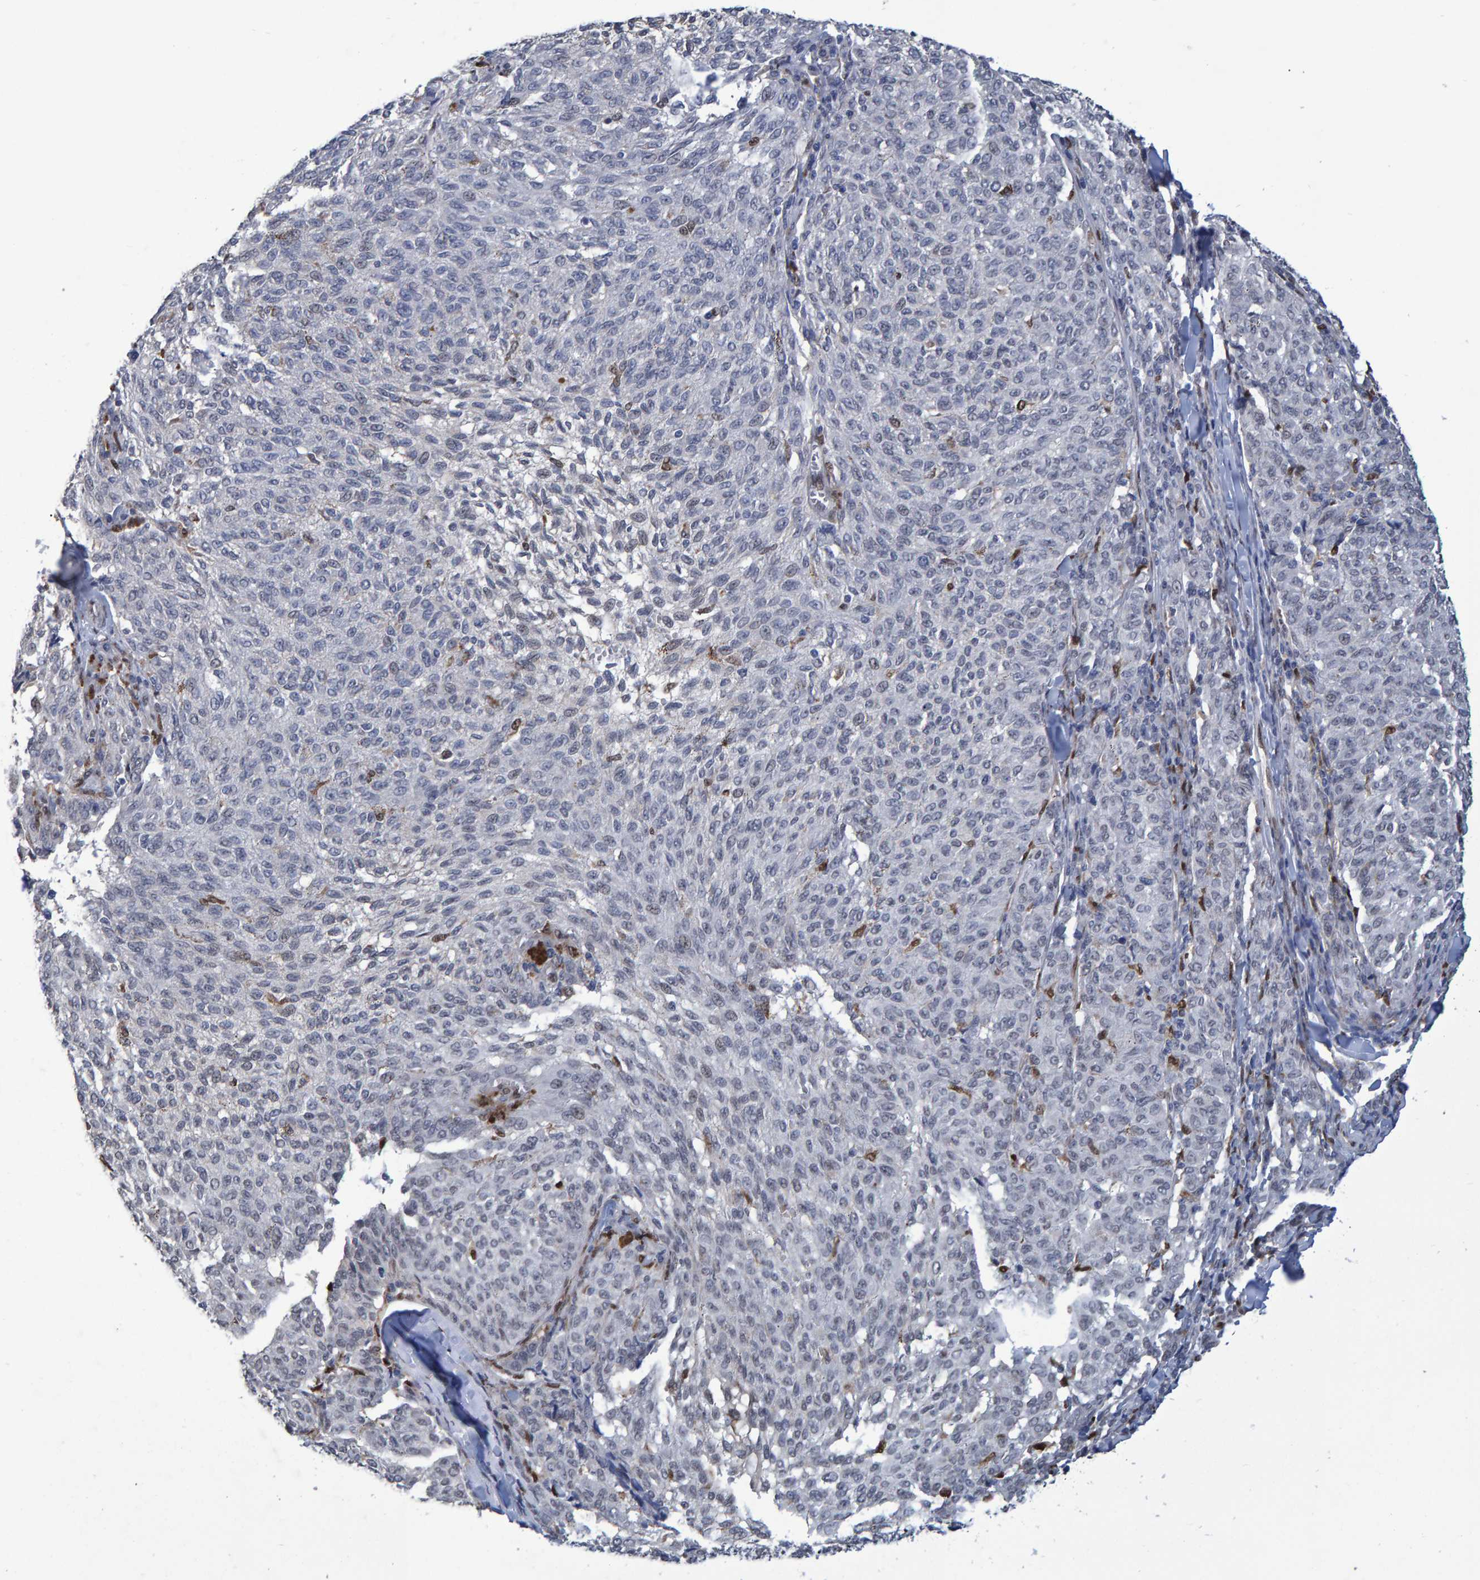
{"staining": {"intensity": "negative", "quantity": "none", "location": "none"}, "tissue": "melanoma", "cell_type": "Tumor cells", "image_type": "cancer", "snomed": [{"axis": "morphology", "description": "Malignant melanoma, NOS"}, {"axis": "topography", "description": "Skin"}], "caption": "DAB immunohistochemical staining of melanoma shows no significant staining in tumor cells.", "gene": "QKI", "patient": {"sex": "female", "age": 72}}